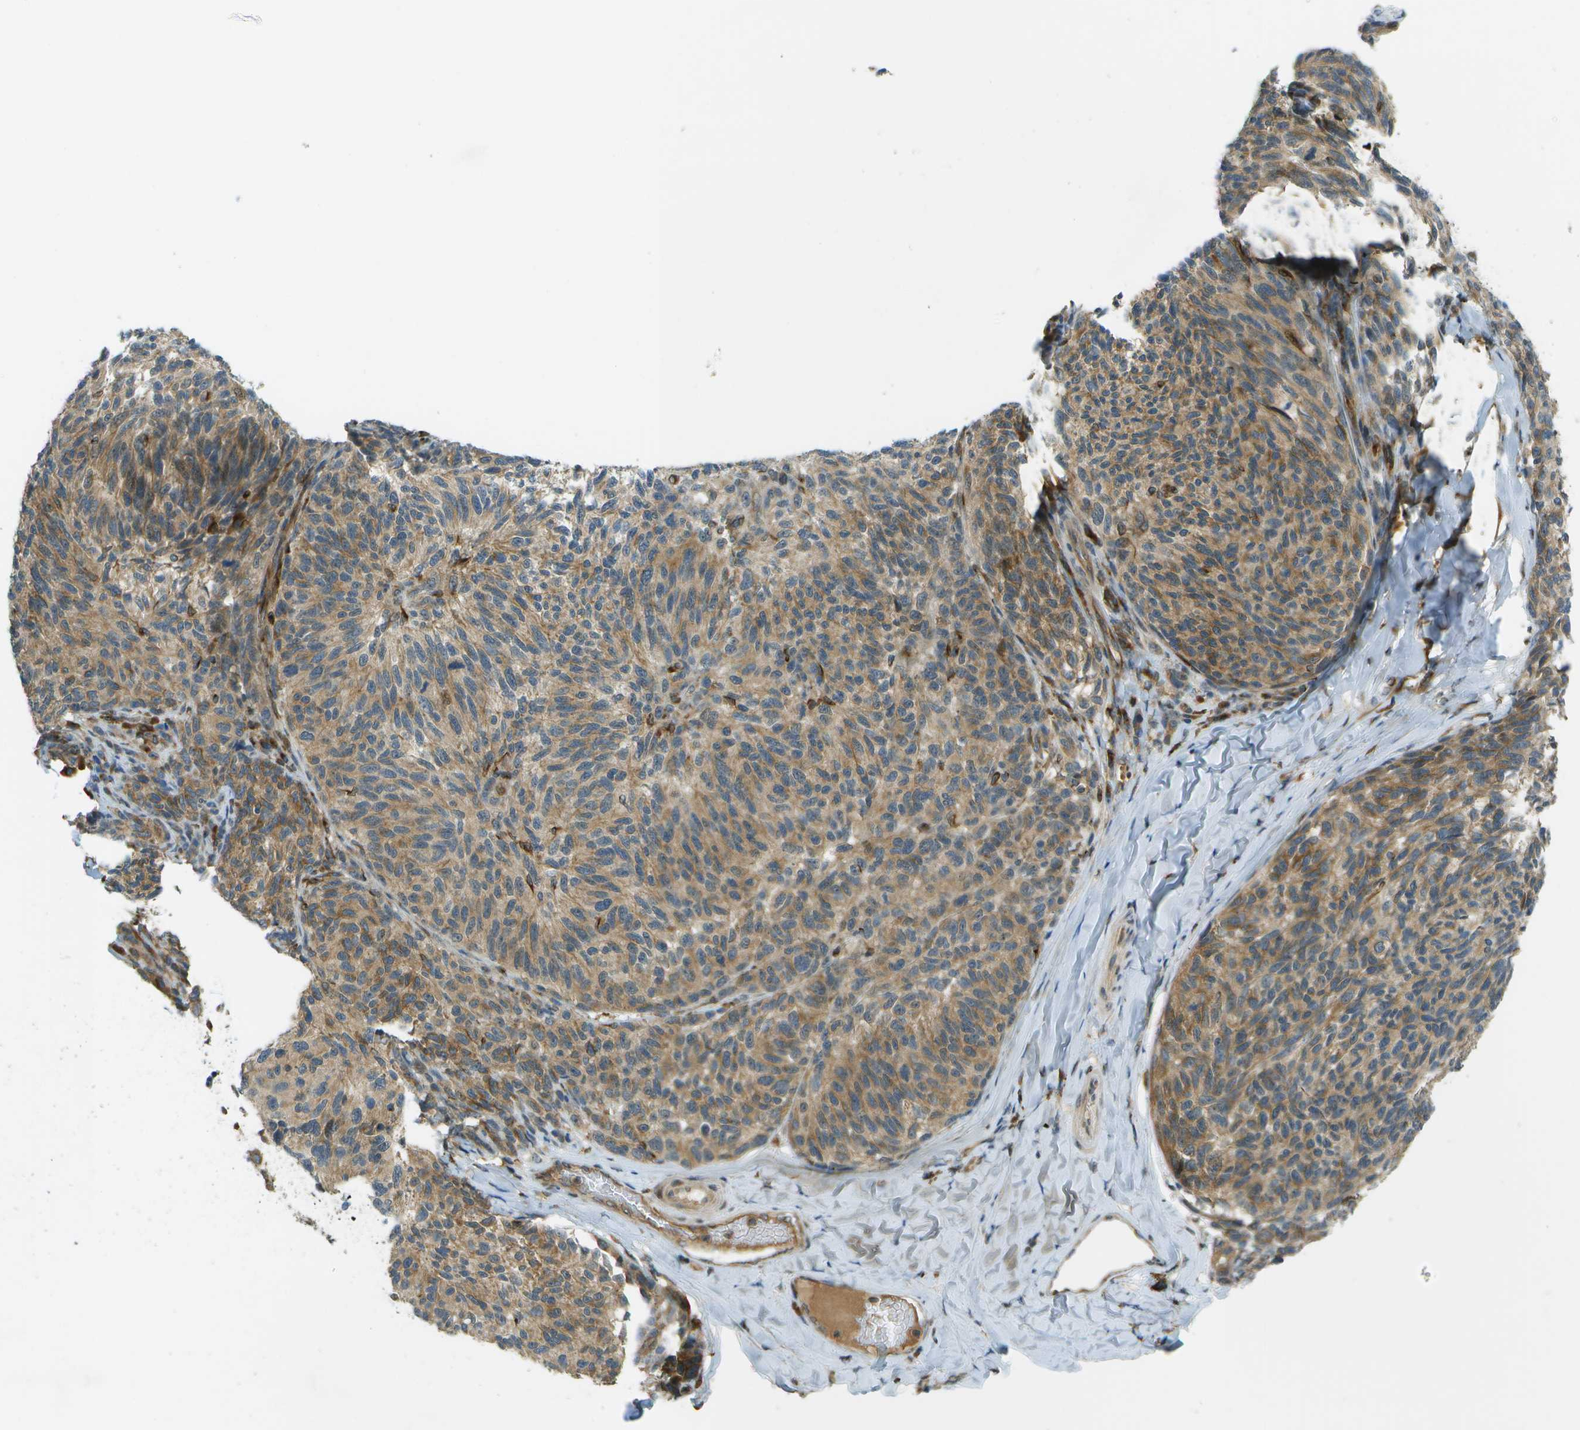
{"staining": {"intensity": "moderate", "quantity": ">75%", "location": "cytoplasmic/membranous"}, "tissue": "melanoma", "cell_type": "Tumor cells", "image_type": "cancer", "snomed": [{"axis": "morphology", "description": "Malignant melanoma, NOS"}, {"axis": "topography", "description": "Skin"}], "caption": "A medium amount of moderate cytoplasmic/membranous staining is seen in about >75% of tumor cells in malignant melanoma tissue. The staining is performed using DAB brown chromogen to label protein expression. The nuclei are counter-stained blue using hematoxylin.", "gene": "TMTC1", "patient": {"sex": "female", "age": 73}}